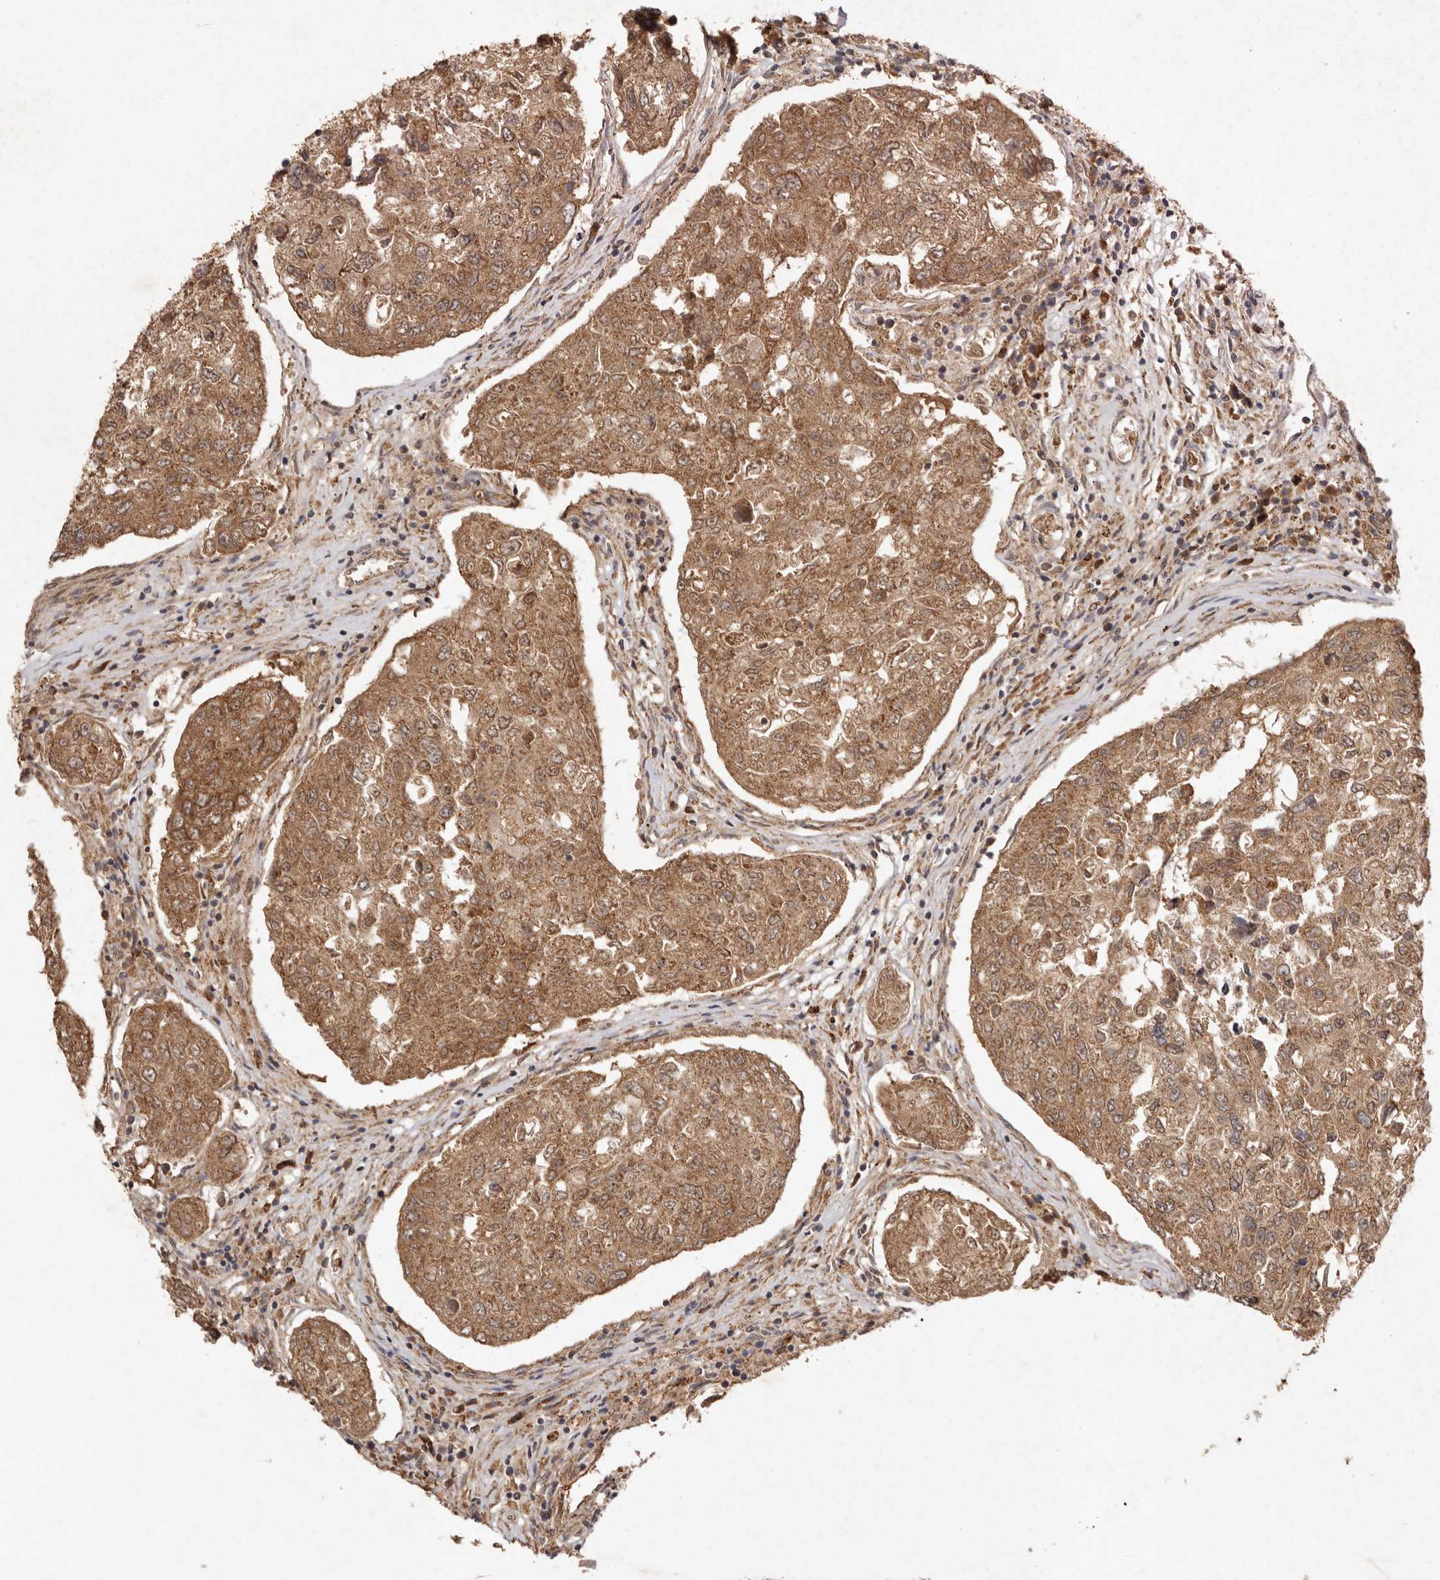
{"staining": {"intensity": "moderate", "quantity": ">75%", "location": "cytoplasmic/membranous,nuclear"}, "tissue": "urothelial cancer", "cell_type": "Tumor cells", "image_type": "cancer", "snomed": [{"axis": "morphology", "description": "Urothelial carcinoma, High grade"}, {"axis": "topography", "description": "Lymph node"}, {"axis": "topography", "description": "Urinary bladder"}], "caption": "Urothelial carcinoma (high-grade) tissue exhibits moderate cytoplasmic/membranous and nuclear positivity in approximately >75% of tumor cells, visualized by immunohistochemistry.", "gene": "TARS2", "patient": {"sex": "male", "age": 51}}